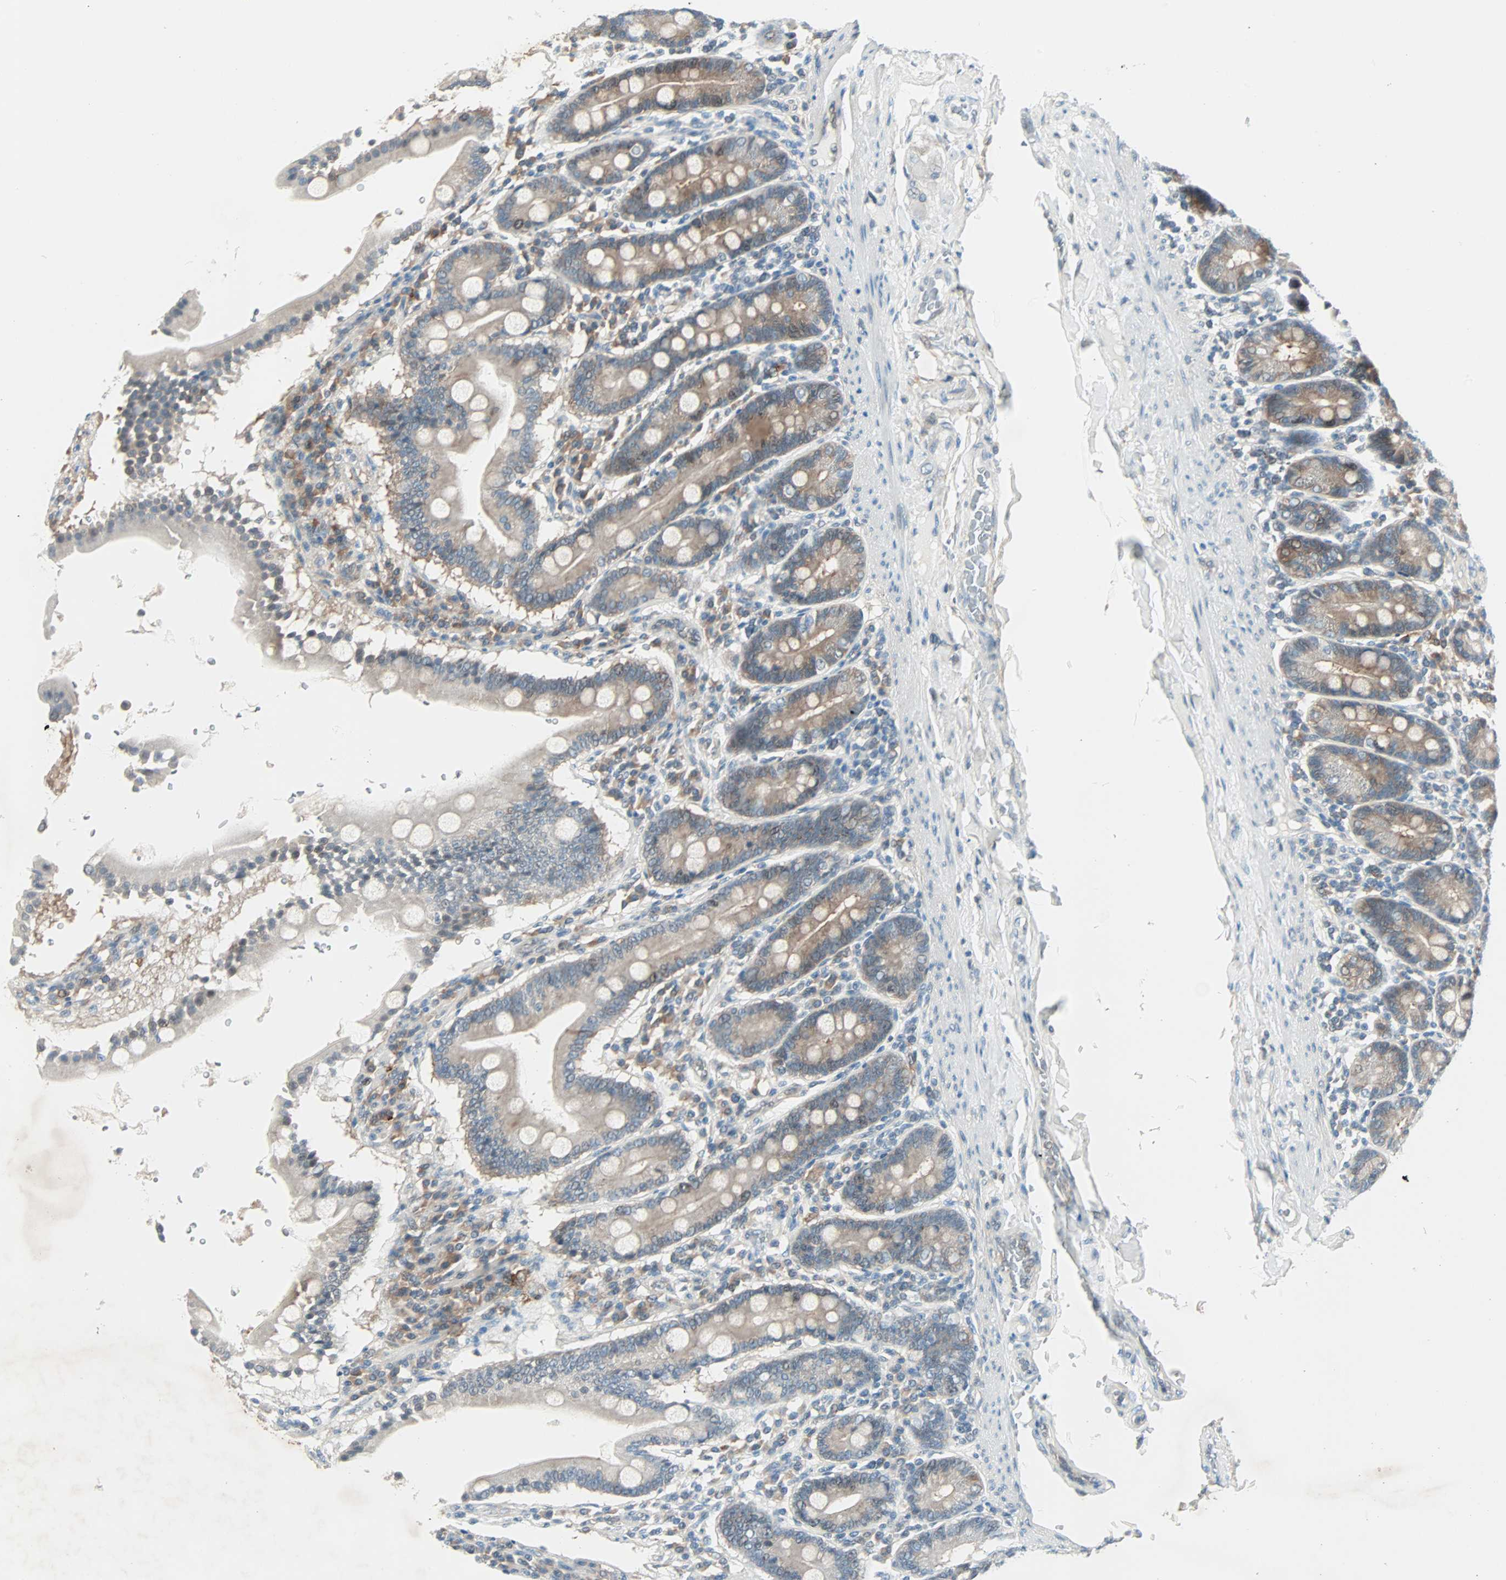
{"staining": {"intensity": "weak", "quantity": "25%-75%", "location": "cytoplasmic/membranous"}, "tissue": "duodenum", "cell_type": "Glandular cells", "image_type": "normal", "snomed": [{"axis": "morphology", "description": "Normal tissue, NOS"}, {"axis": "topography", "description": "Duodenum"}], "caption": "Protein expression analysis of unremarkable human duodenum reveals weak cytoplasmic/membranous staining in about 25%-75% of glandular cells. (Brightfield microscopy of DAB IHC at high magnification).", "gene": "SMIM8", "patient": {"sex": "male", "age": 50}}